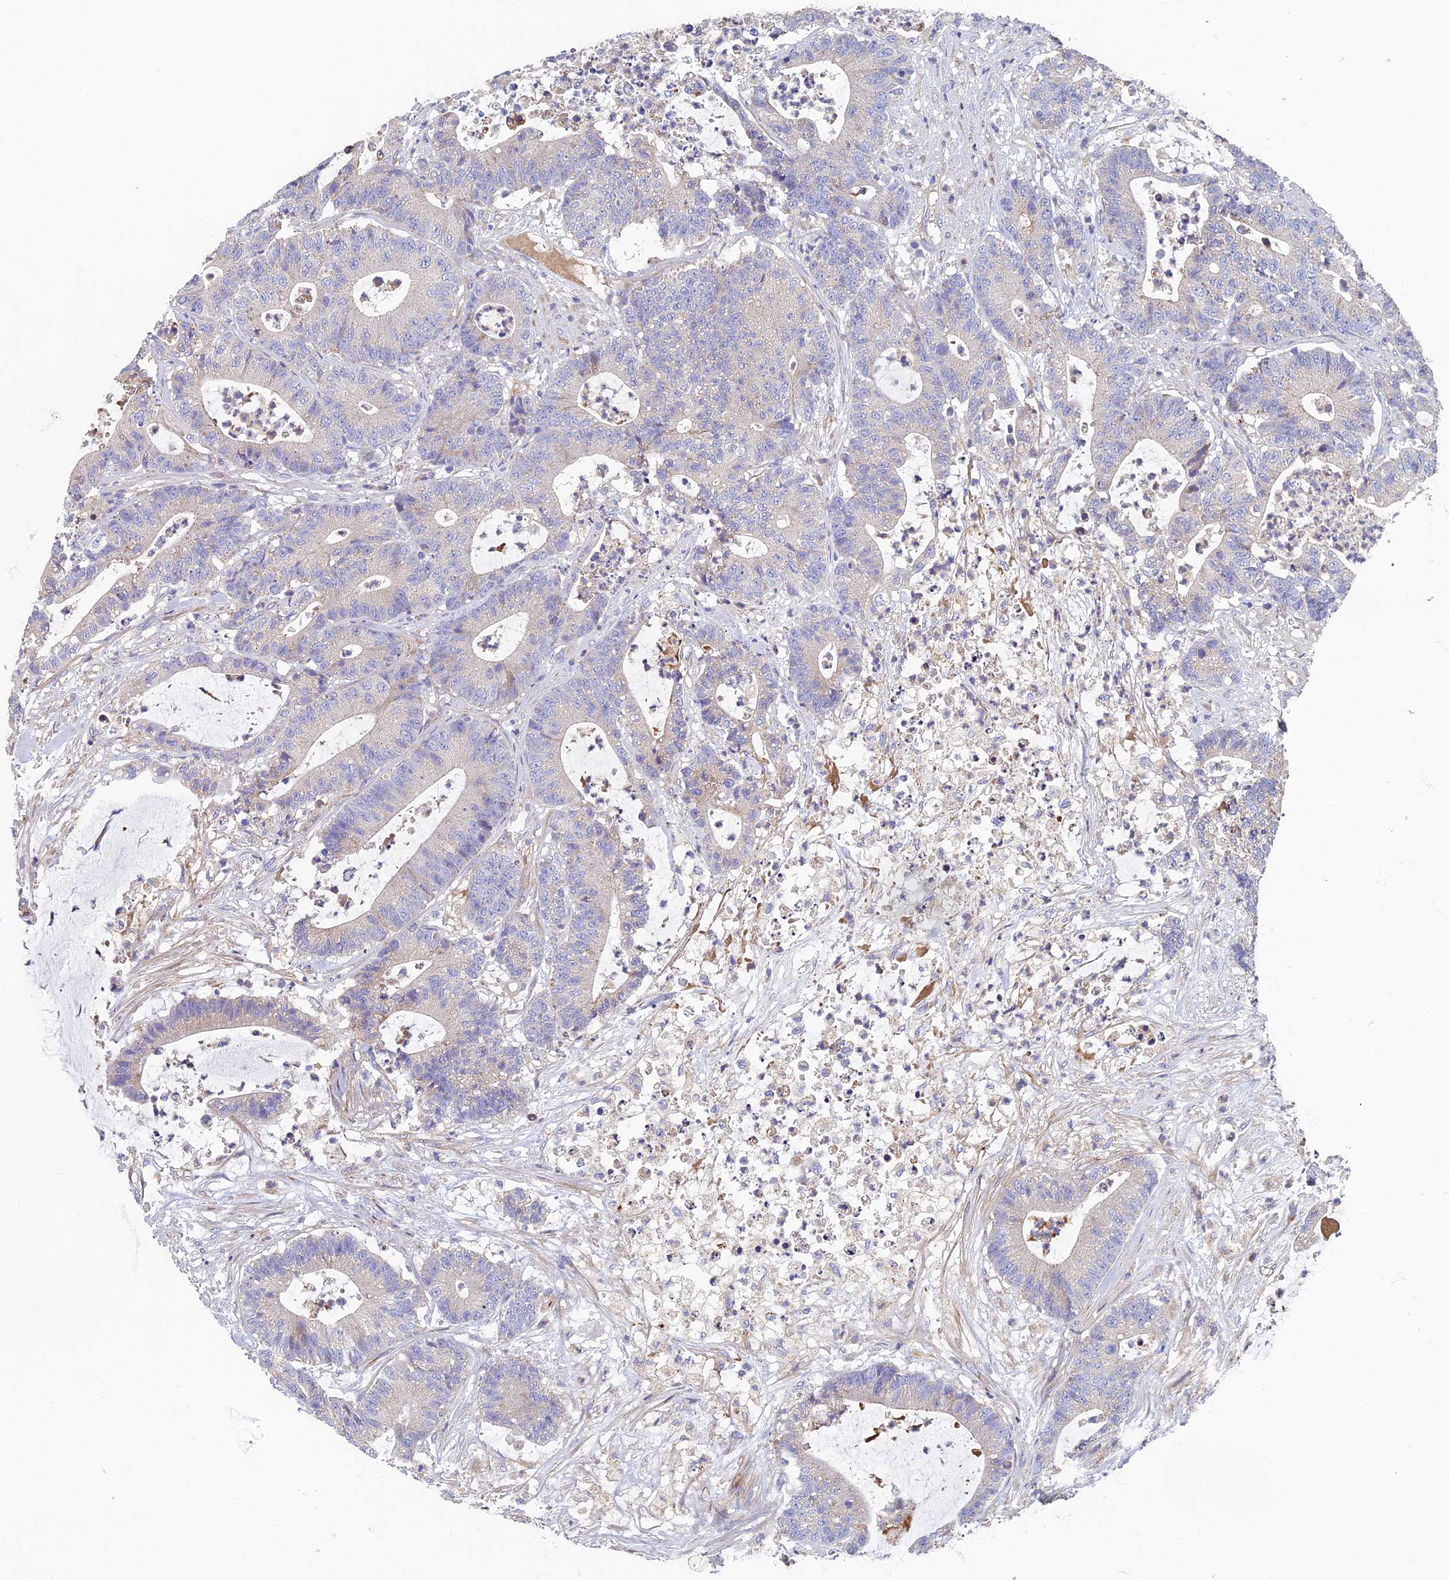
{"staining": {"intensity": "negative", "quantity": "none", "location": "none"}, "tissue": "colorectal cancer", "cell_type": "Tumor cells", "image_type": "cancer", "snomed": [{"axis": "morphology", "description": "Adenocarcinoma, NOS"}, {"axis": "topography", "description": "Colon"}], "caption": "The photomicrograph displays no staining of tumor cells in colorectal cancer (adenocarcinoma).", "gene": "RNASEK", "patient": {"sex": "female", "age": 84}}